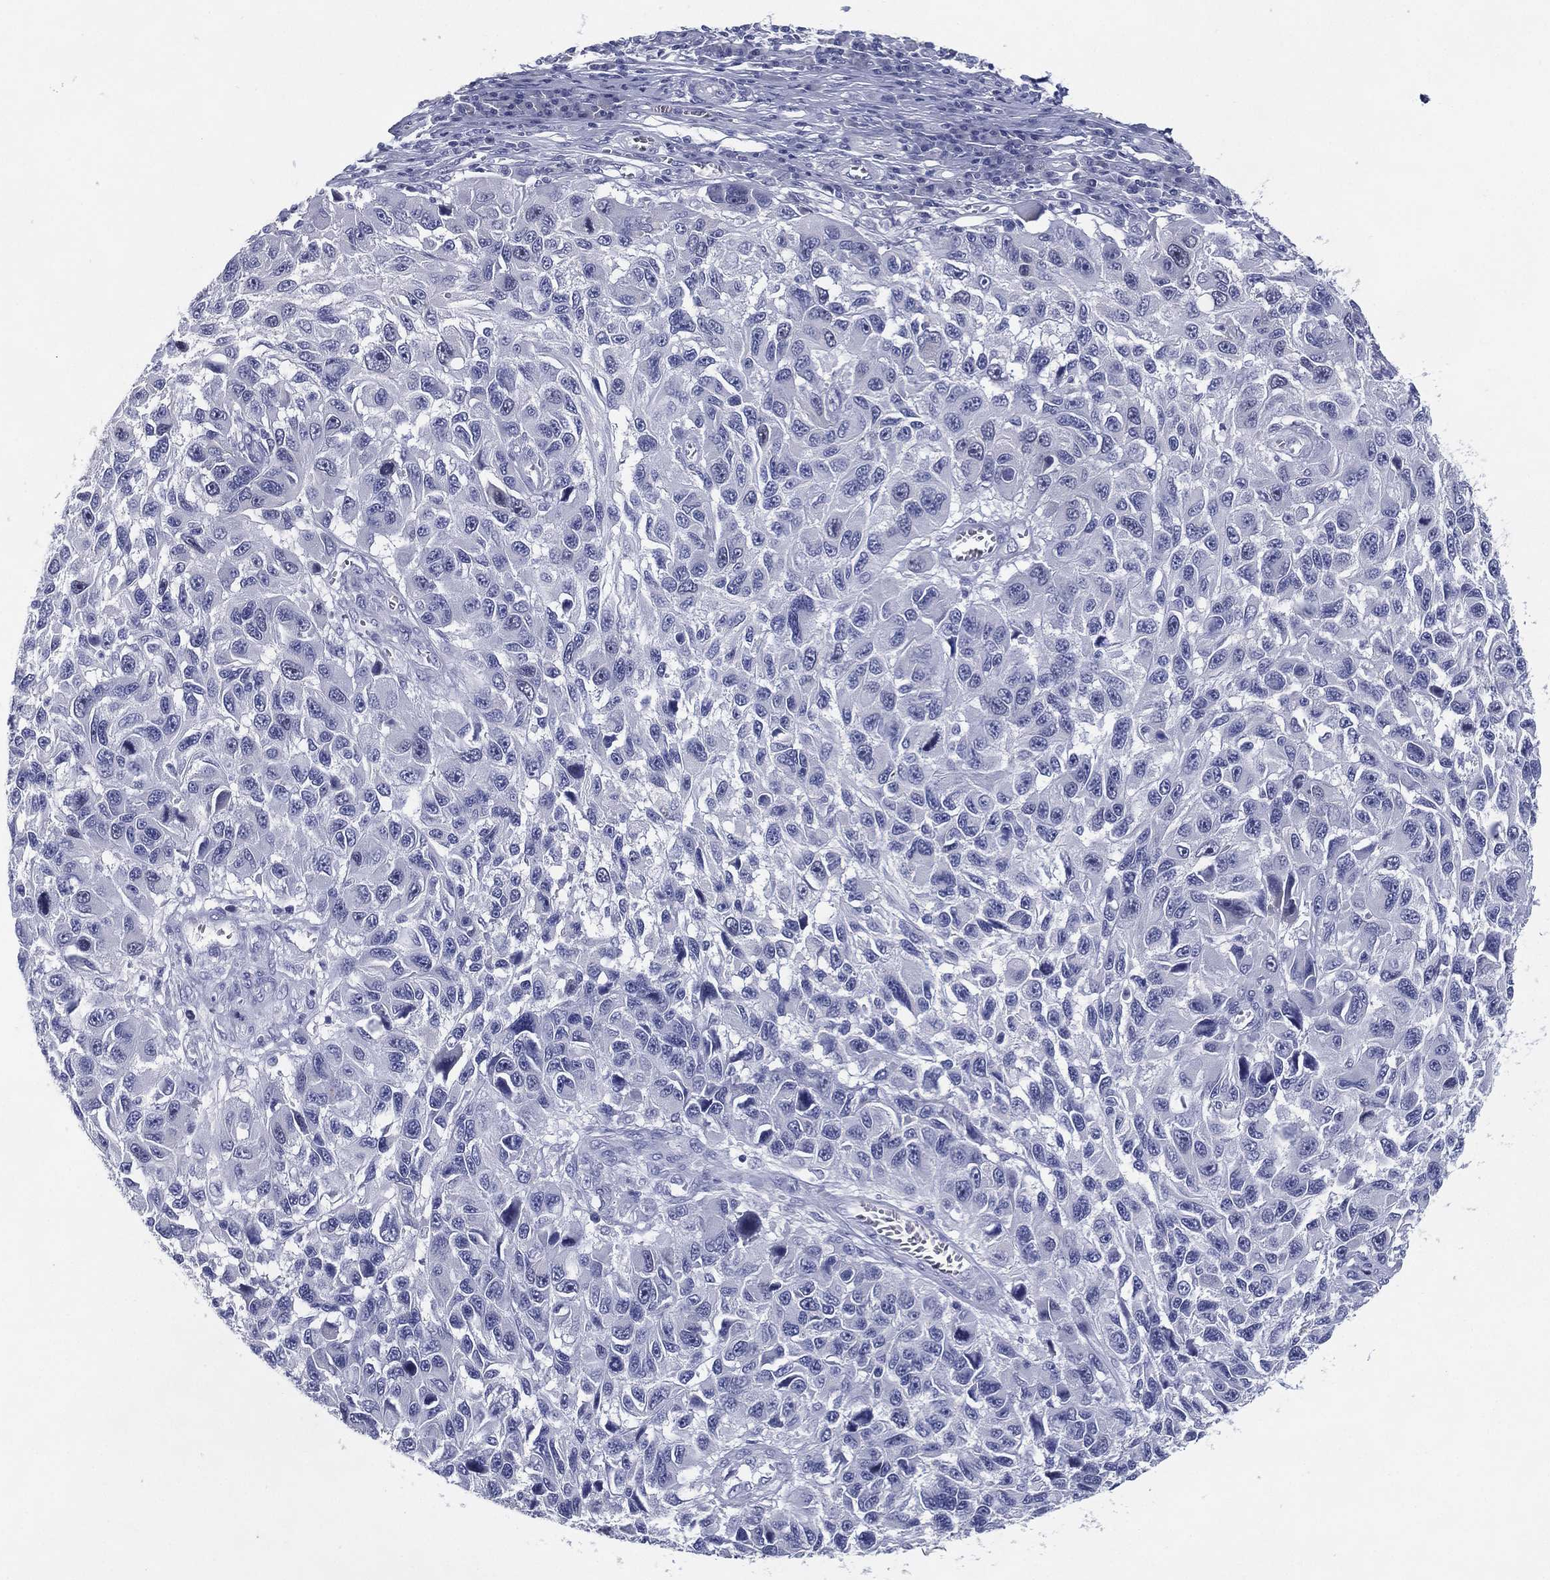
{"staining": {"intensity": "negative", "quantity": "none", "location": "none"}, "tissue": "melanoma", "cell_type": "Tumor cells", "image_type": "cancer", "snomed": [{"axis": "morphology", "description": "Malignant melanoma, NOS"}, {"axis": "topography", "description": "Skin"}], "caption": "Immunohistochemistry histopathology image of human melanoma stained for a protein (brown), which reveals no positivity in tumor cells. (Brightfield microscopy of DAB (3,3'-diaminobenzidine) IHC at high magnification).", "gene": "KIF2C", "patient": {"sex": "male", "age": 53}}